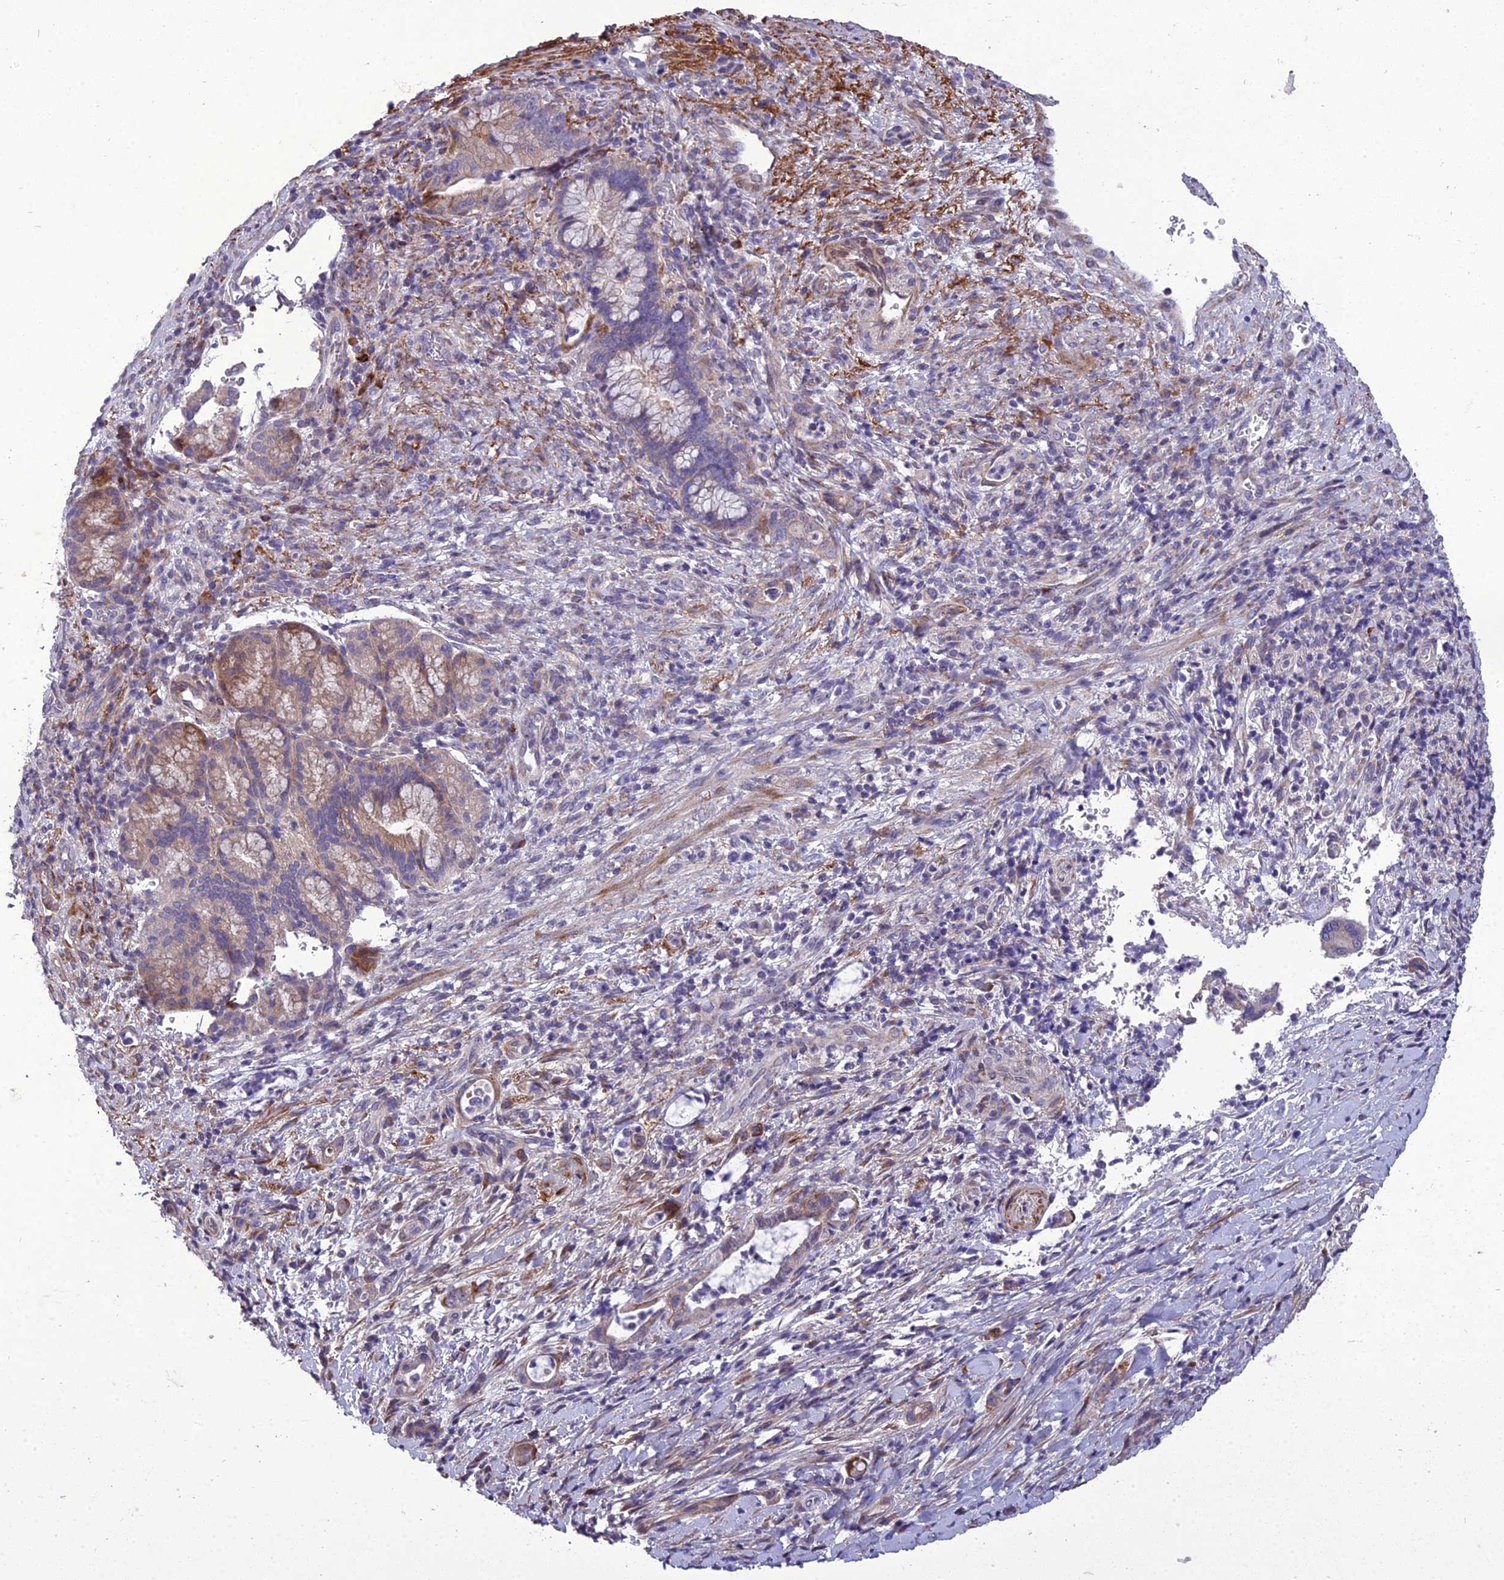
{"staining": {"intensity": "negative", "quantity": "none", "location": "none"}, "tissue": "pancreatic cancer", "cell_type": "Tumor cells", "image_type": "cancer", "snomed": [{"axis": "morphology", "description": "Normal tissue, NOS"}, {"axis": "morphology", "description": "Adenocarcinoma, NOS"}, {"axis": "topography", "description": "Pancreas"}], "caption": "IHC photomicrograph of pancreatic cancer (adenocarcinoma) stained for a protein (brown), which reveals no positivity in tumor cells. Brightfield microscopy of IHC stained with DAB (3,3'-diaminobenzidine) (brown) and hematoxylin (blue), captured at high magnification.", "gene": "ADIPOR2", "patient": {"sex": "female", "age": 55}}